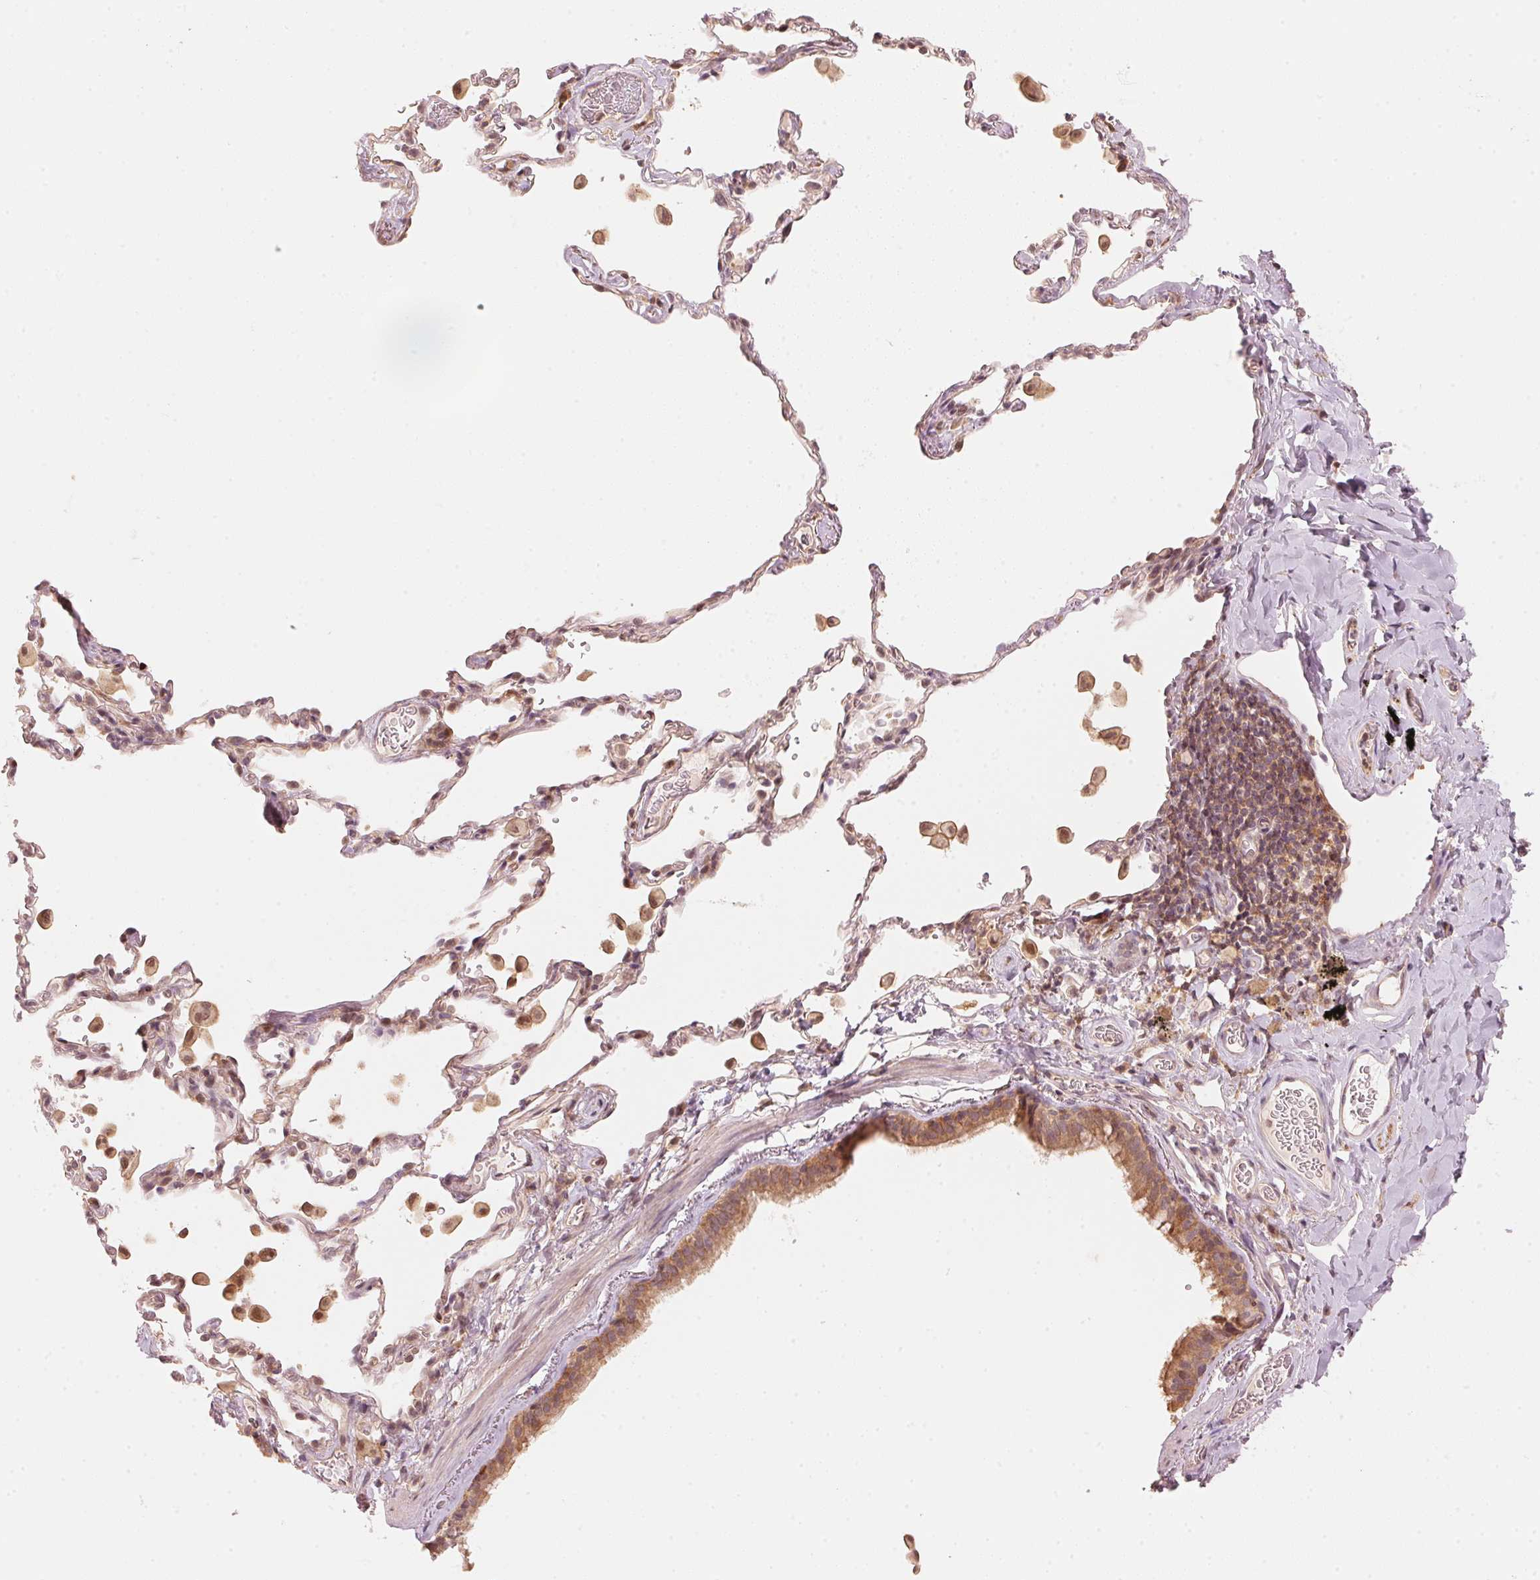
{"staining": {"intensity": "moderate", "quantity": ">75%", "location": "cytoplasmic/membranous"}, "tissue": "bronchus", "cell_type": "Respiratory epithelial cells", "image_type": "normal", "snomed": [{"axis": "morphology", "description": "Normal tissue, NOS"}, {"axis": "topography", "description": "Bronchus"}, {"axis": "topography", "description": "Lung"}], "caption": "The immunohistochemical stain highlights moderate cytoplasmic/membranous expression in respiratory epithelial cells of benign bronchus.", "gene": "PRKN", "patient": {"sex": "male", "age": 54}}